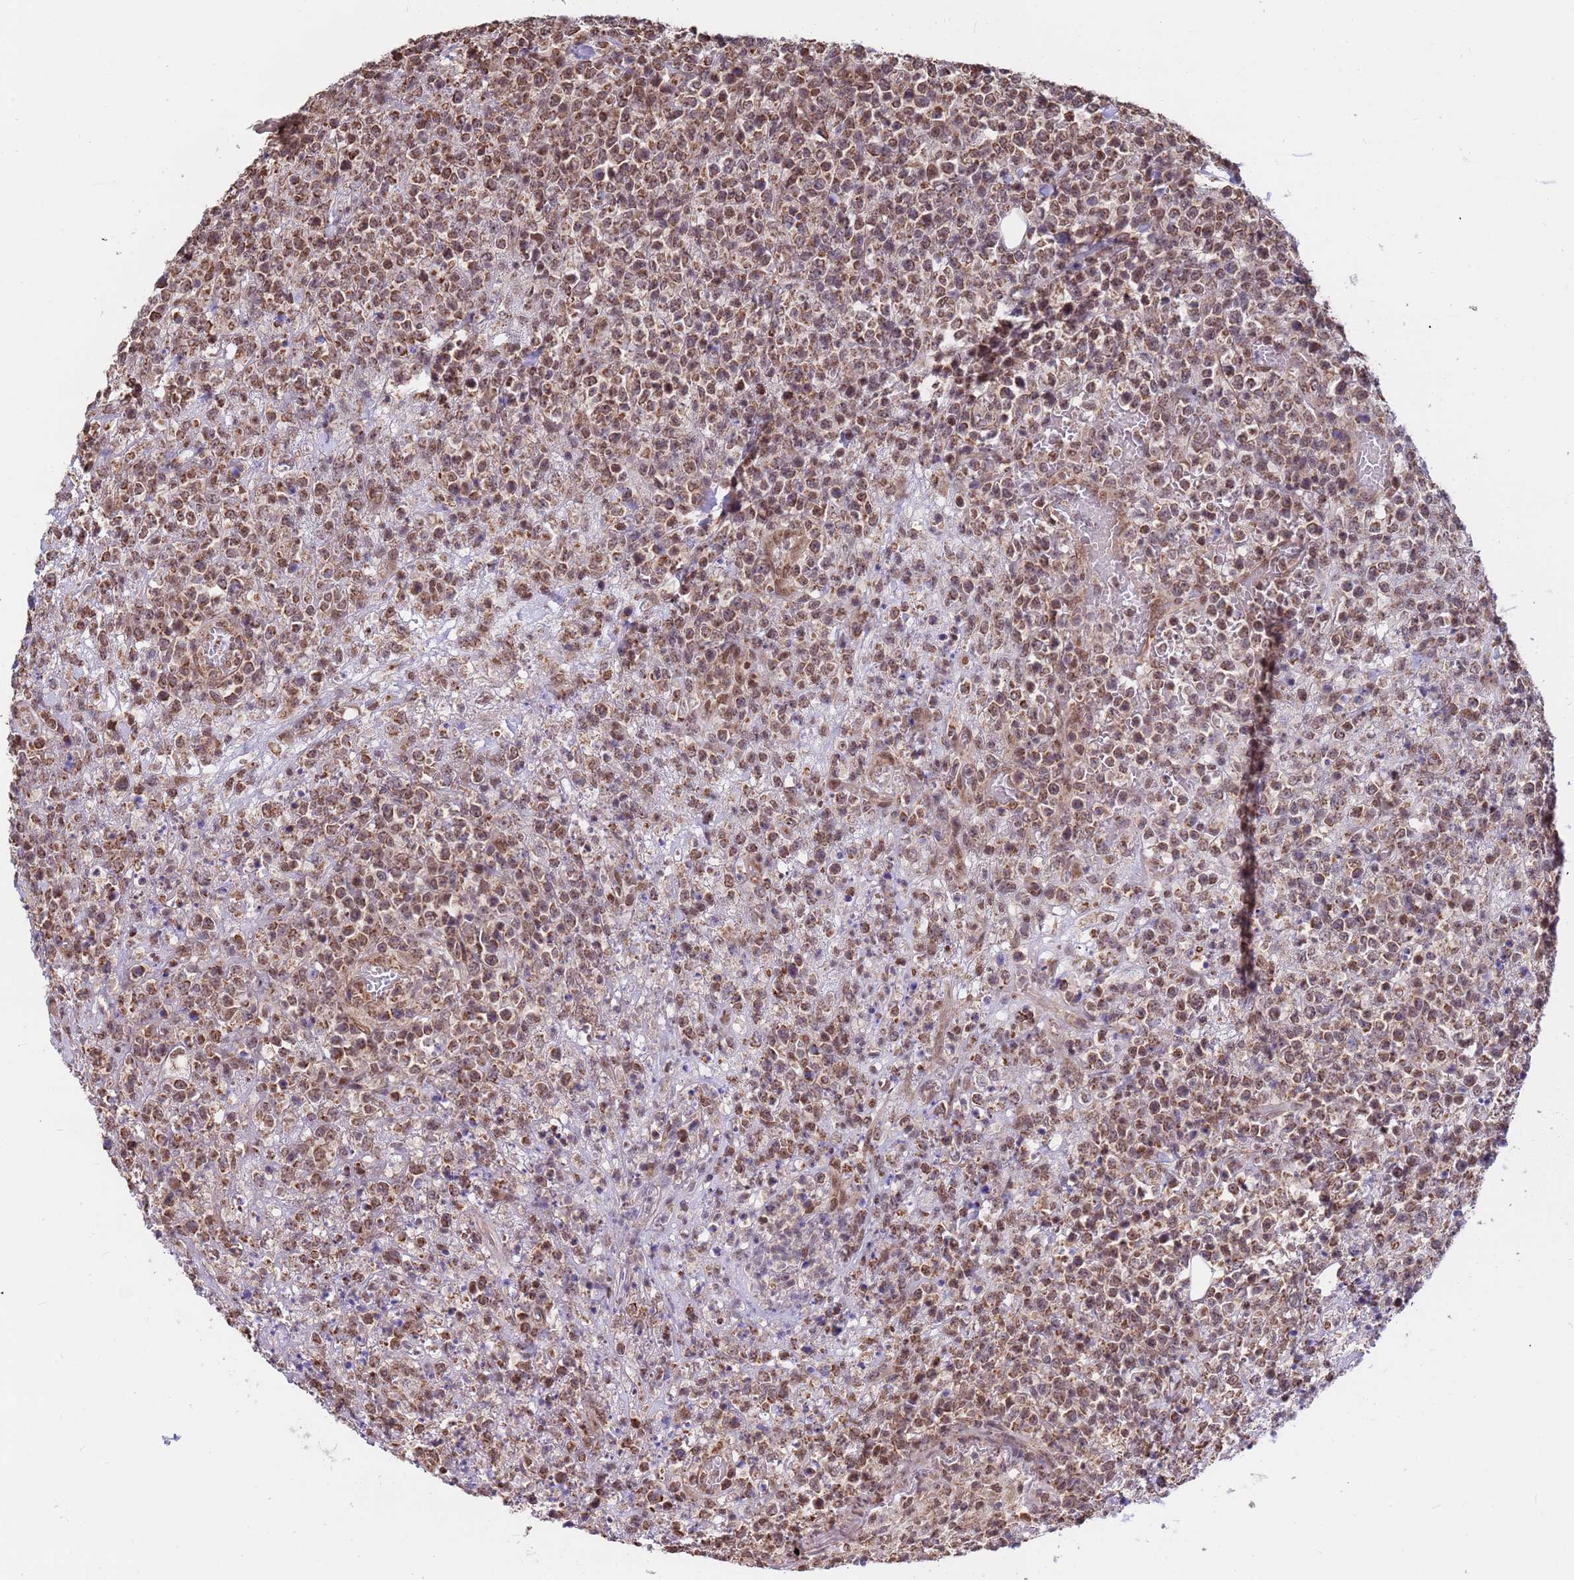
{"staining": {"intensity": "moderate", "quantity": ">75%", "location": "nuclear"}, "tissue": "lymphoma", "cell_type": "Tumor cells", "image_type": "cancer", "snomed": [{"axis": "morphology", "description": "Malignant lymphoma, non-Hodgkin's type, High grade"}, {"axis": "topography", "description": "Colon"}], "caption": "This micrograph shows IHC staining of human high-grade malignant lymphoma, non-Hodgkin's type, with medium moderate nuclear expression in approximately >75% of tumor cells.", "gene": "DENND2B", "patient": {"sex": "female", "age": 53}}